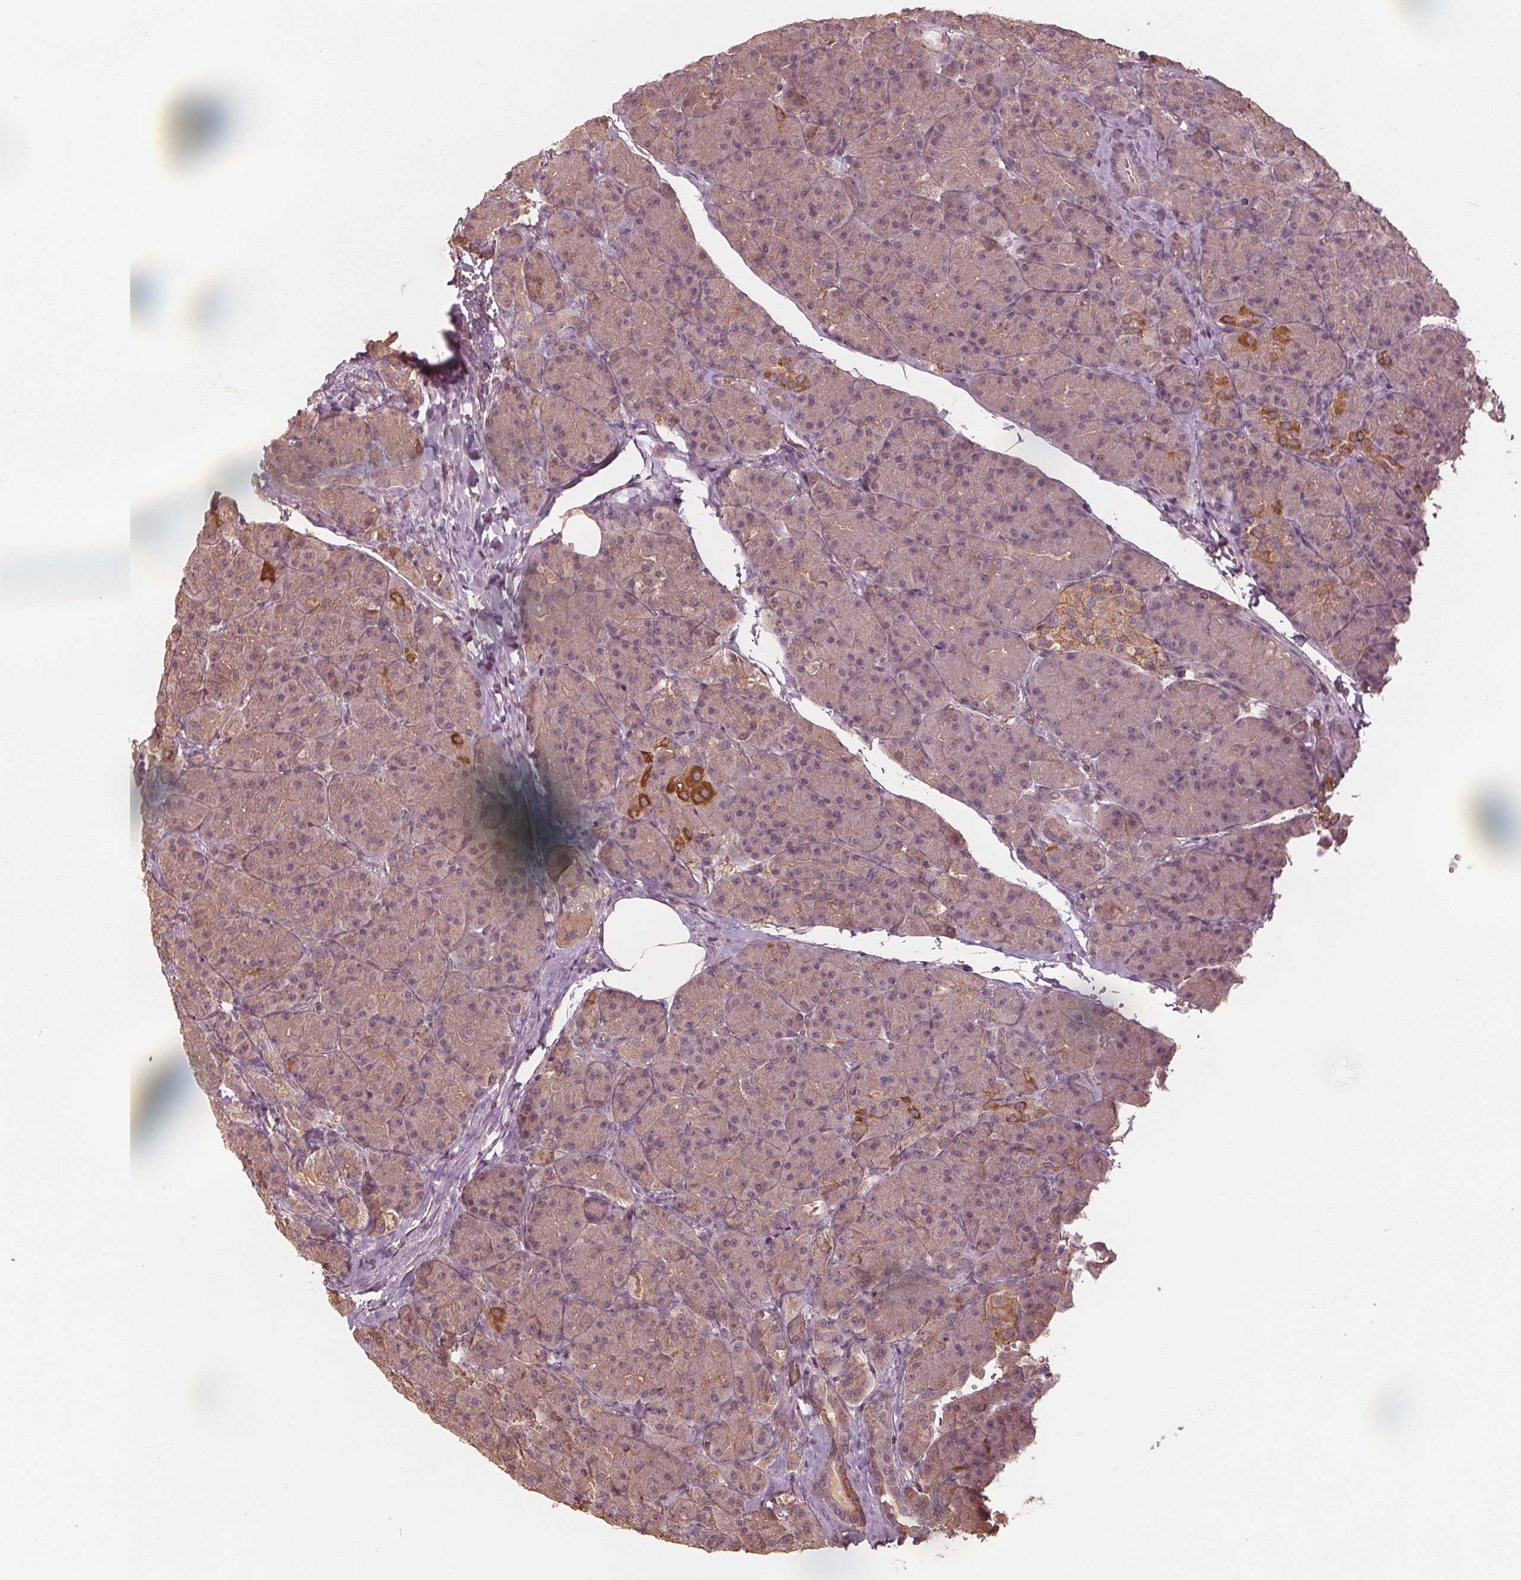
{"staining": {"intensity": "moderate", "quantity": "<25%", "location": "cytoplasmic/membranous"}, "tissue": "pancreas", "cell_type": "Exocrine glandular cells", "image_type": "normal", "snomed": [{"axis": "morphology", "description": "Normal tissue, NOS"}, {"axis": "topography", "description": "Pancreas"}], "caption": "Immunohistochemistry staining of normal pancreas, which reveals low levels of moderate cytoplasmic/membranous positivity in about <25% of exocrine glandular cells indicating moderate cytoplasmic/membranous protein expression. The staining was performed using DAB (brown) for protein detection and nuclei were counterstained in hematoxylin (blue).", "gene": "GNB2", "patient": {"sex": "male", "age": 57}}